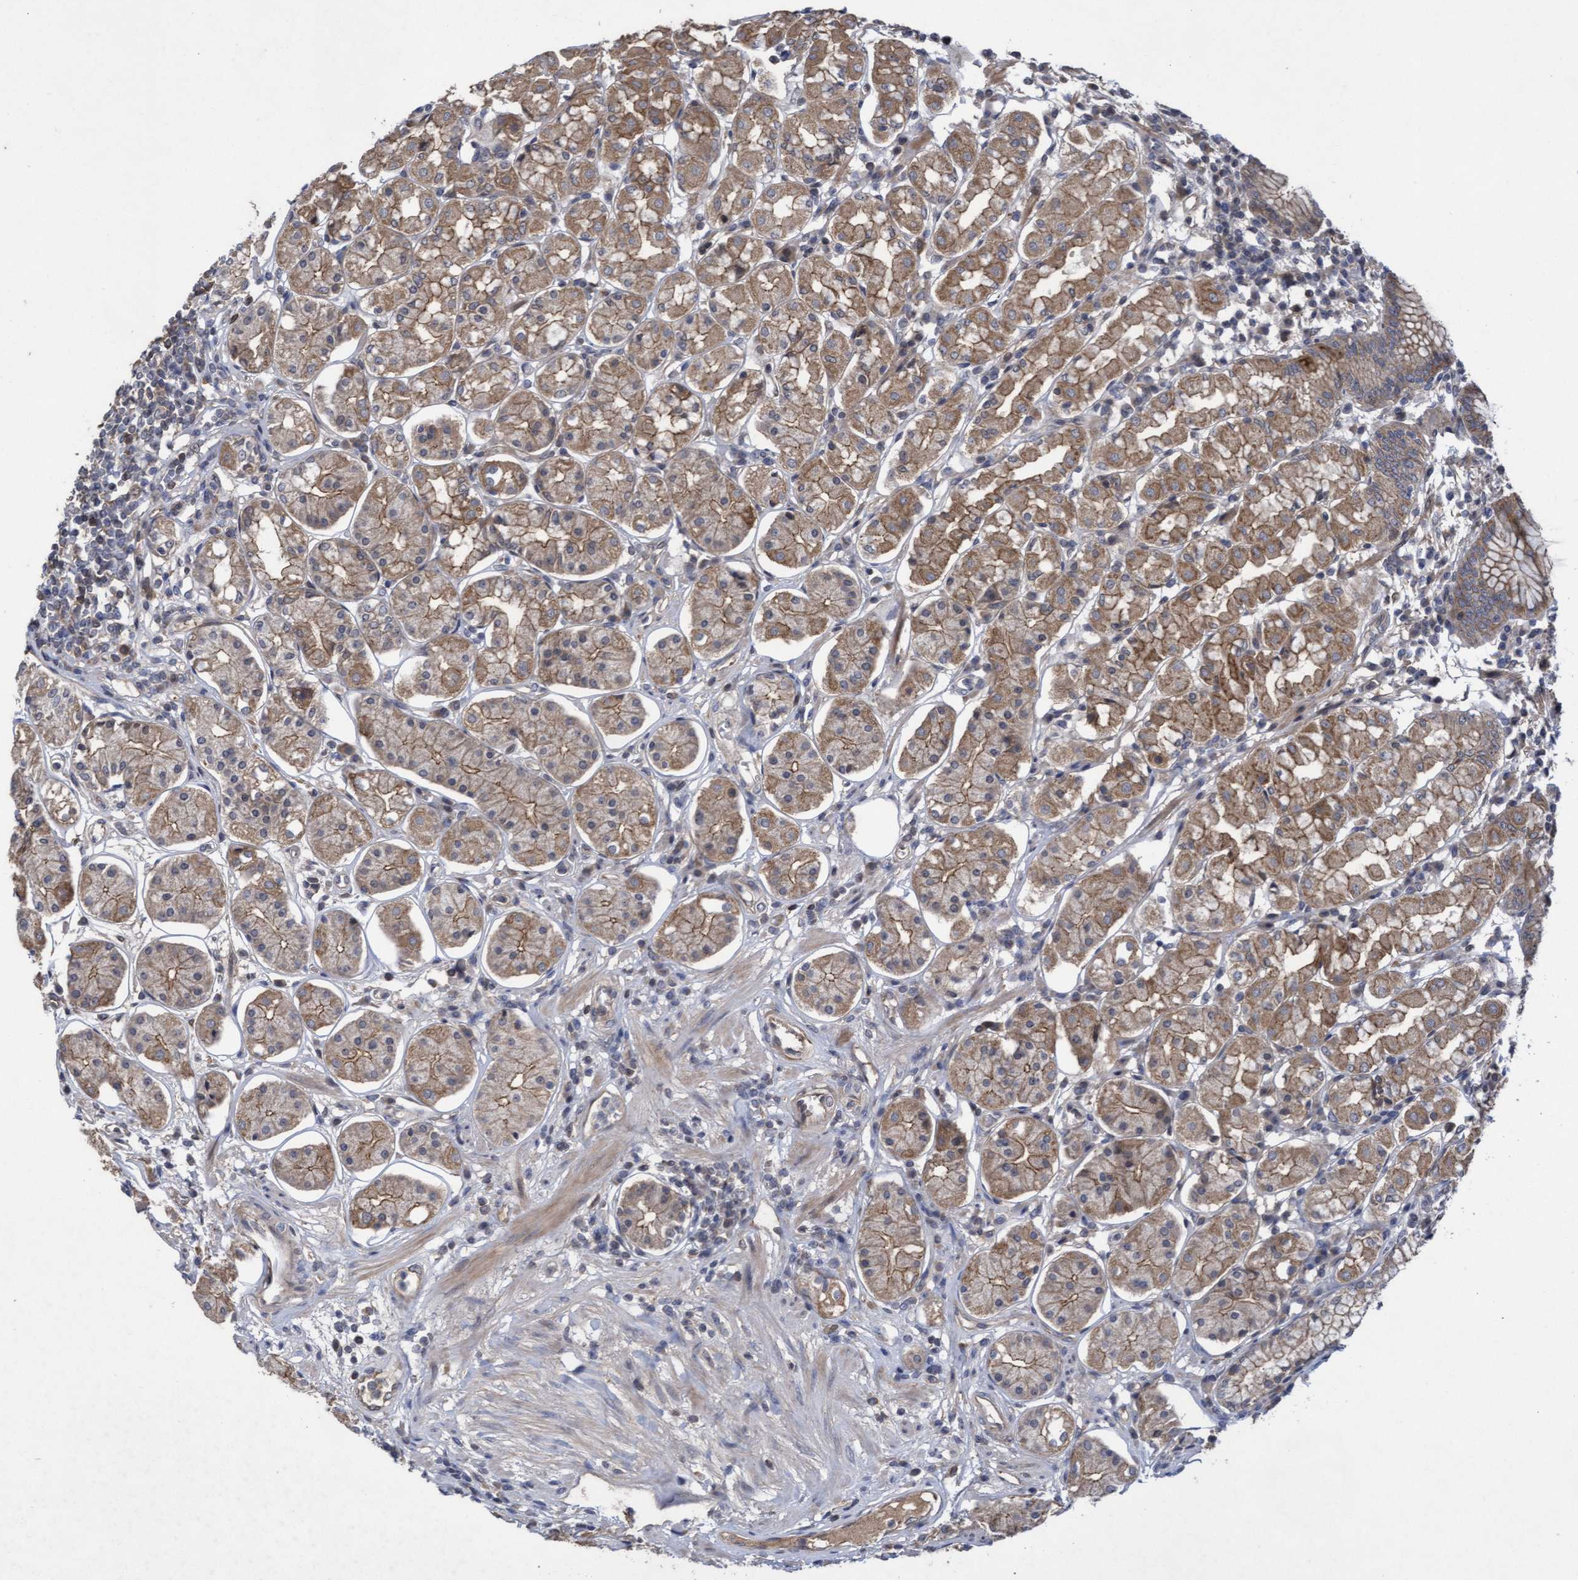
{"staining": {"intensity": "moderate", "quantity": "25%-75%", "location": "cytoplasmic/membranous"}, "tissue": "stomach", "cell_type": "Glandular cells", "image_type": "normal", "snomed": [{"axis": "morphology", "description": "Normal tissue, NOS"}, {"axis": "topography", "description": "Stomach"}, {"axis": "topography", "description": "Stomach, lower"}], "caption": "Immunohistochemical staining of benign human stomach displays medium levels of moderate cytoplasmic/membranous staining in approximately 25%-75% of glandular cells.", "gene": "COBL", "patient": {"sex": "female", "age": 56}}